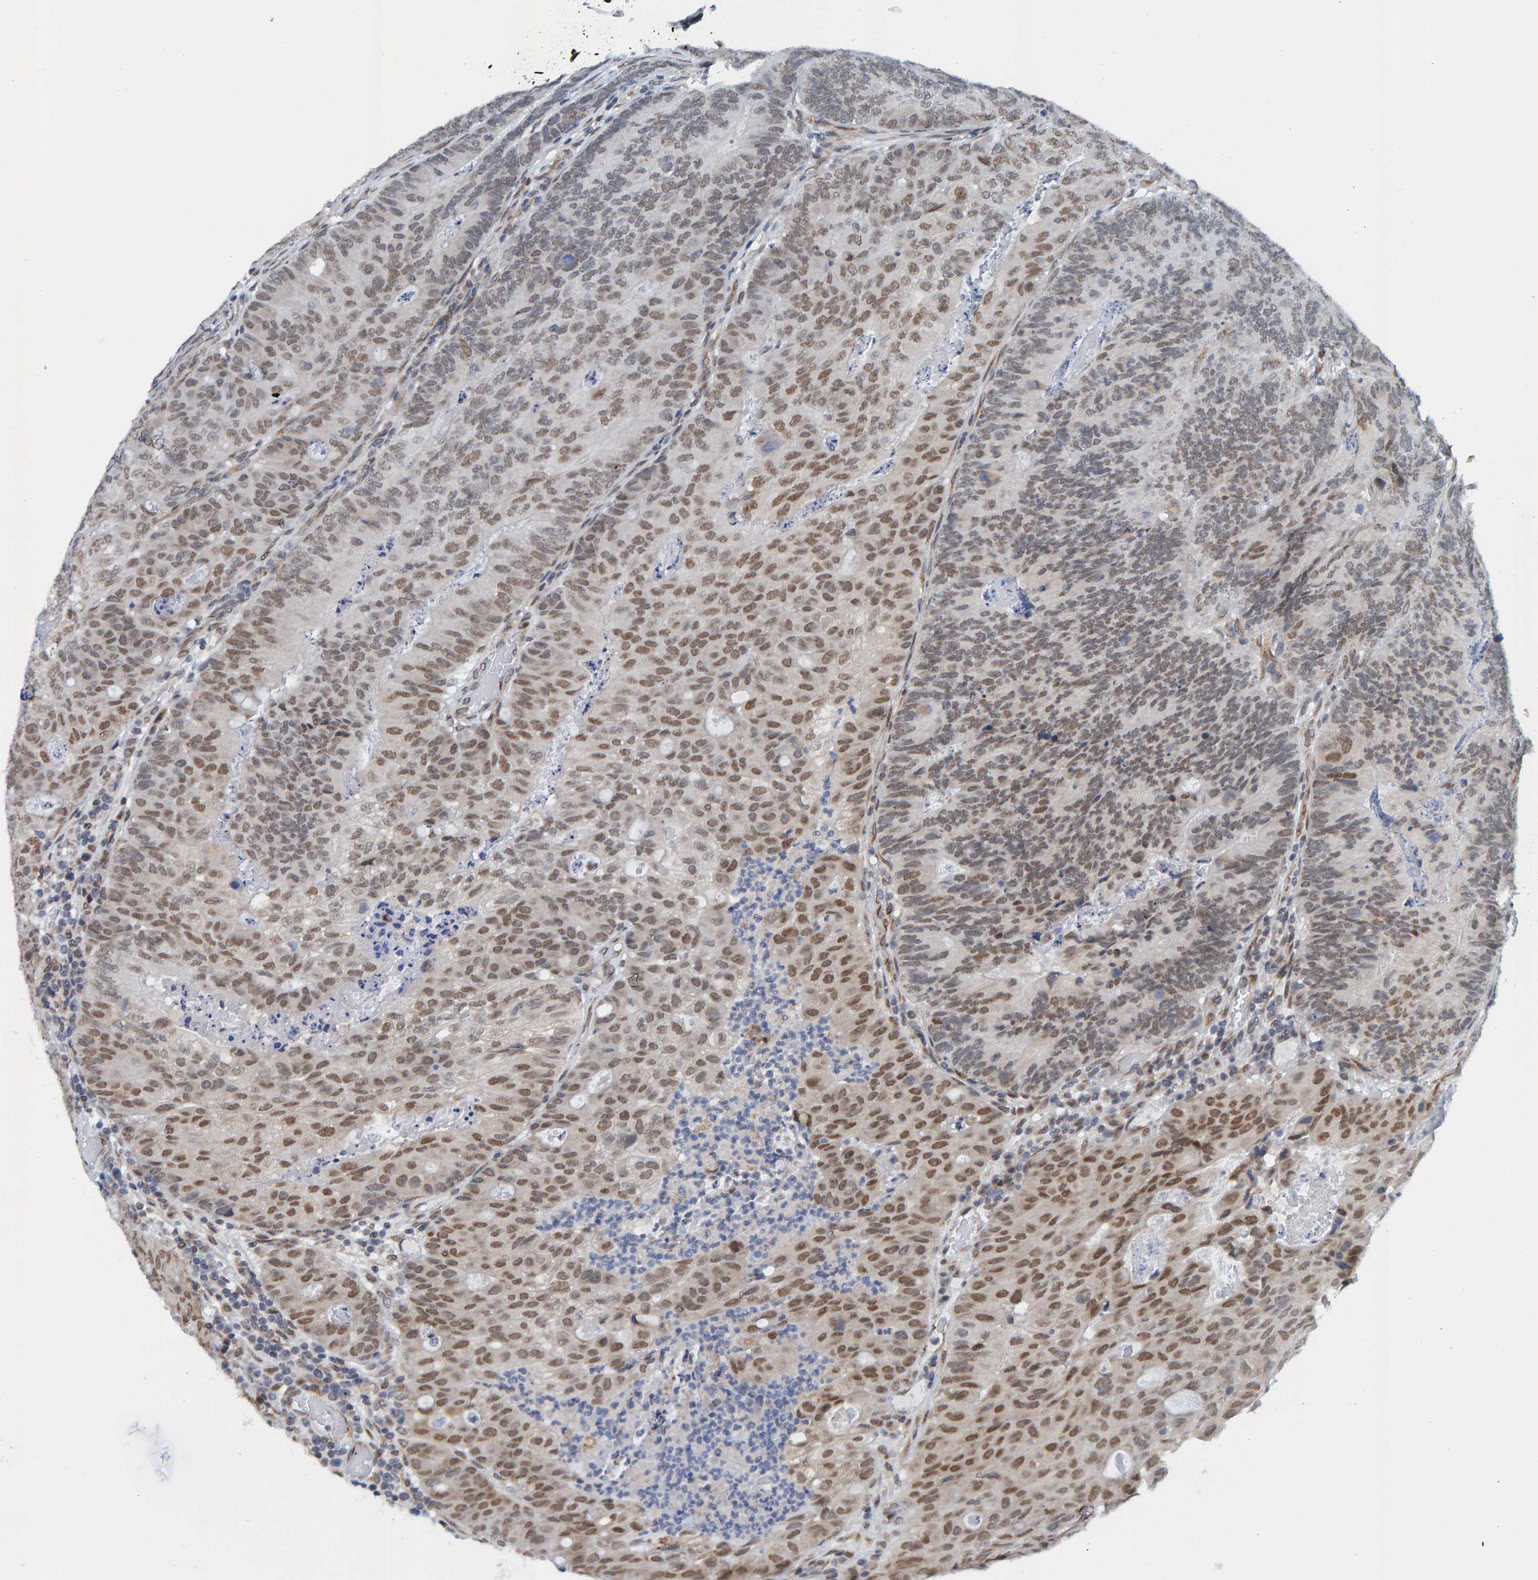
{"staining": {"intensity": "moderate", "quantity": "25%-75%", "location": "nuclear"}, "tissue": "colorectal cancer", "cell_type": "Tumor cells", "image_type": "cancer", "snomed": [{"axis": "morphology", "description": "Adenocarcinoma, NOS"}, {"axis": "topography", "description": "Colon"}], "caption": "Brown immunohistochemical staining in human colorectal adenocarcinoma shows moderate nuclear positivity in approximately 25%-75% of tumor cells. The protein is stained brown, and the nuclei are stained in blue (DAB IHC with brightfield microscopy, high magnification).", "gene": "SCRN2", "patient": {"sex": "female", "age": 67}}